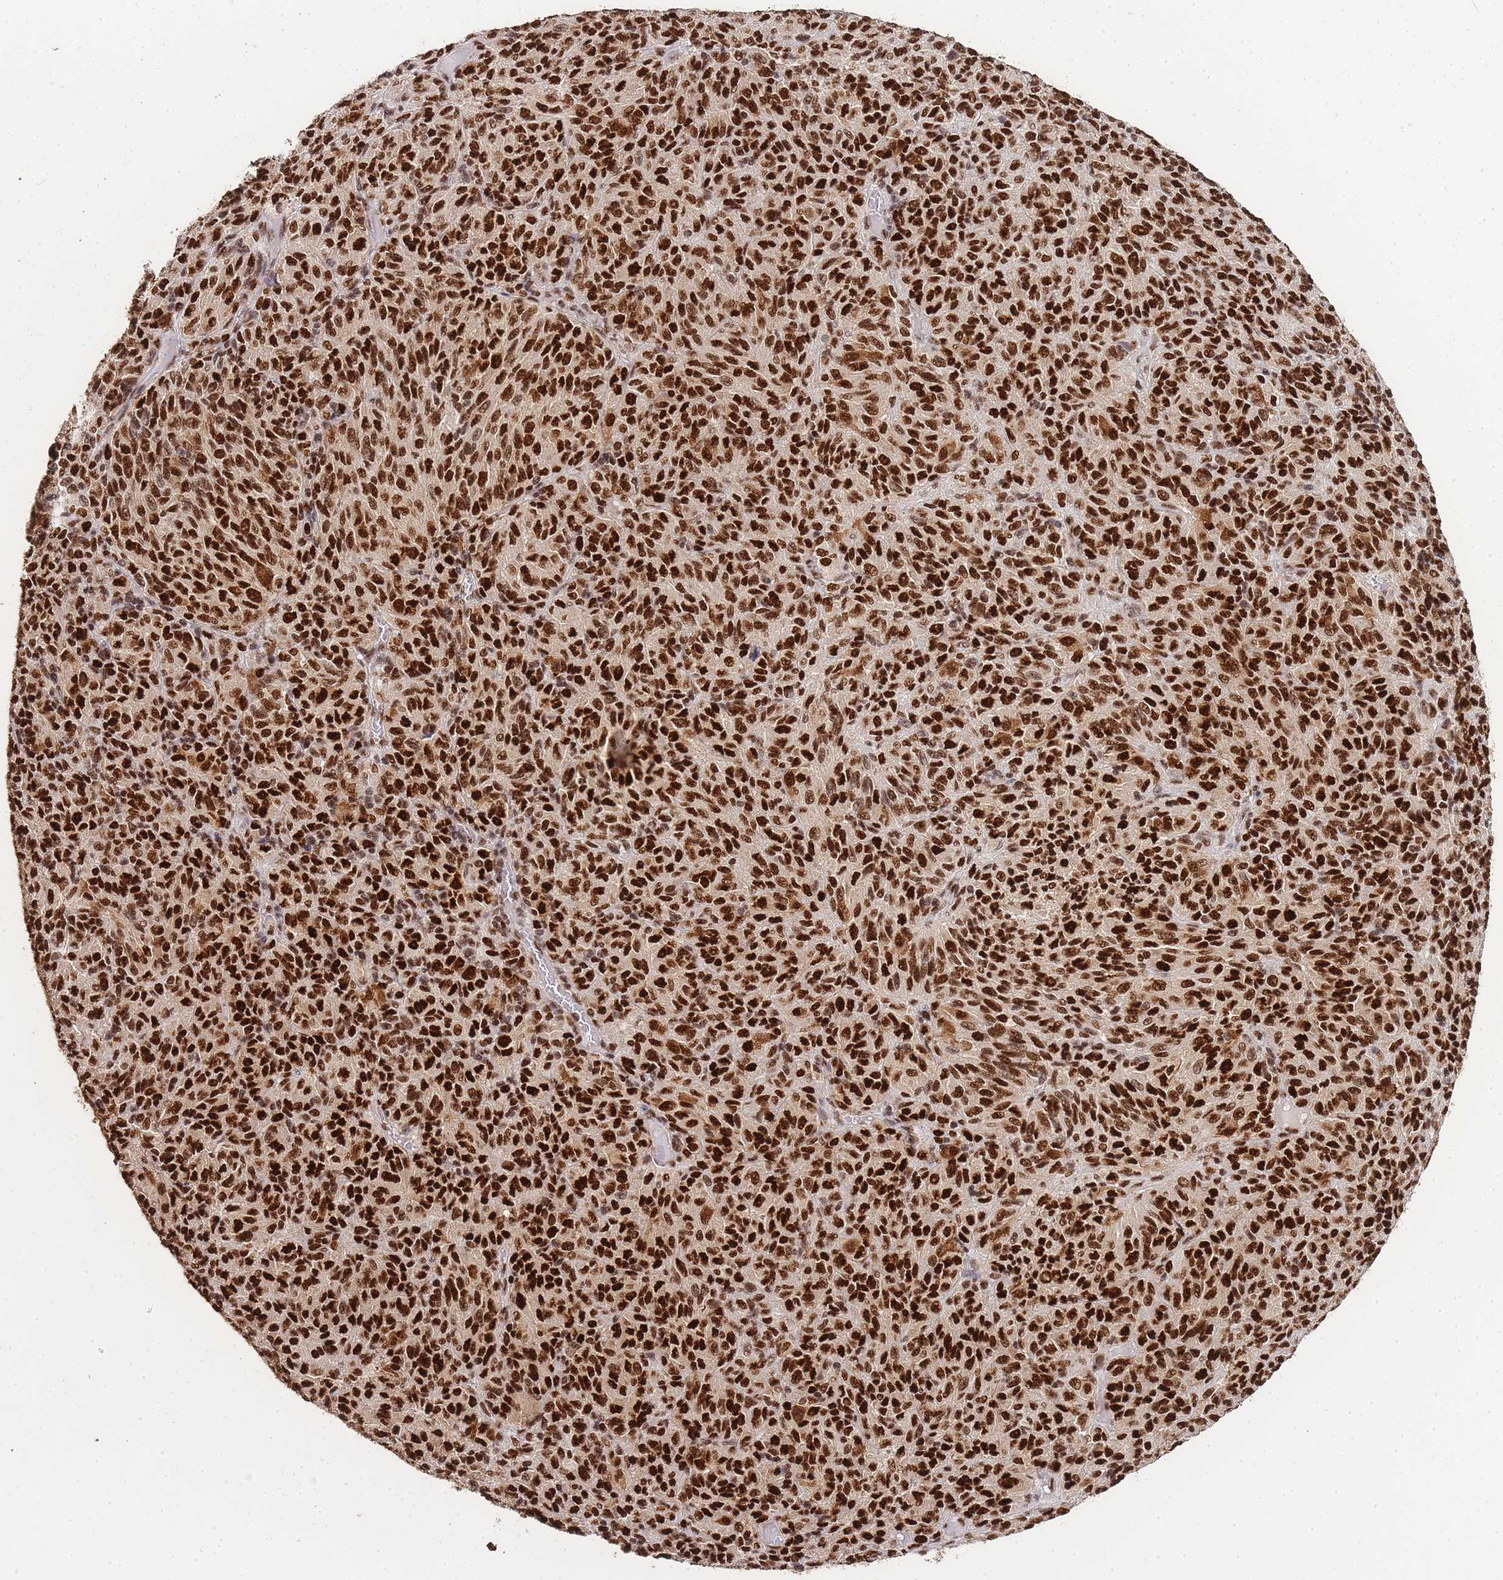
{"staining": {"intensity": "strong", "quantity": ">75%", "location": "nuclear"}, "tissue": "melanoma", "cell_type": "Tumor cells", "image_type": "cancer", "snomed": [{"axis": "morphology", "description": "Malignant melanoma, Metastatic site"}, {"axis": "topography", "description": "Brain"}], "caption": "Brown immunohistochemical staining in human melanoma demonstrates strong nuclear expression in about >75% of tumor cells. Immunohistochemistry (ihc) stains the protein of interest in brown and the nuclei are stained blue.", "gene": "PRKDC", "patient": {"sex": "female", "age": 56}}